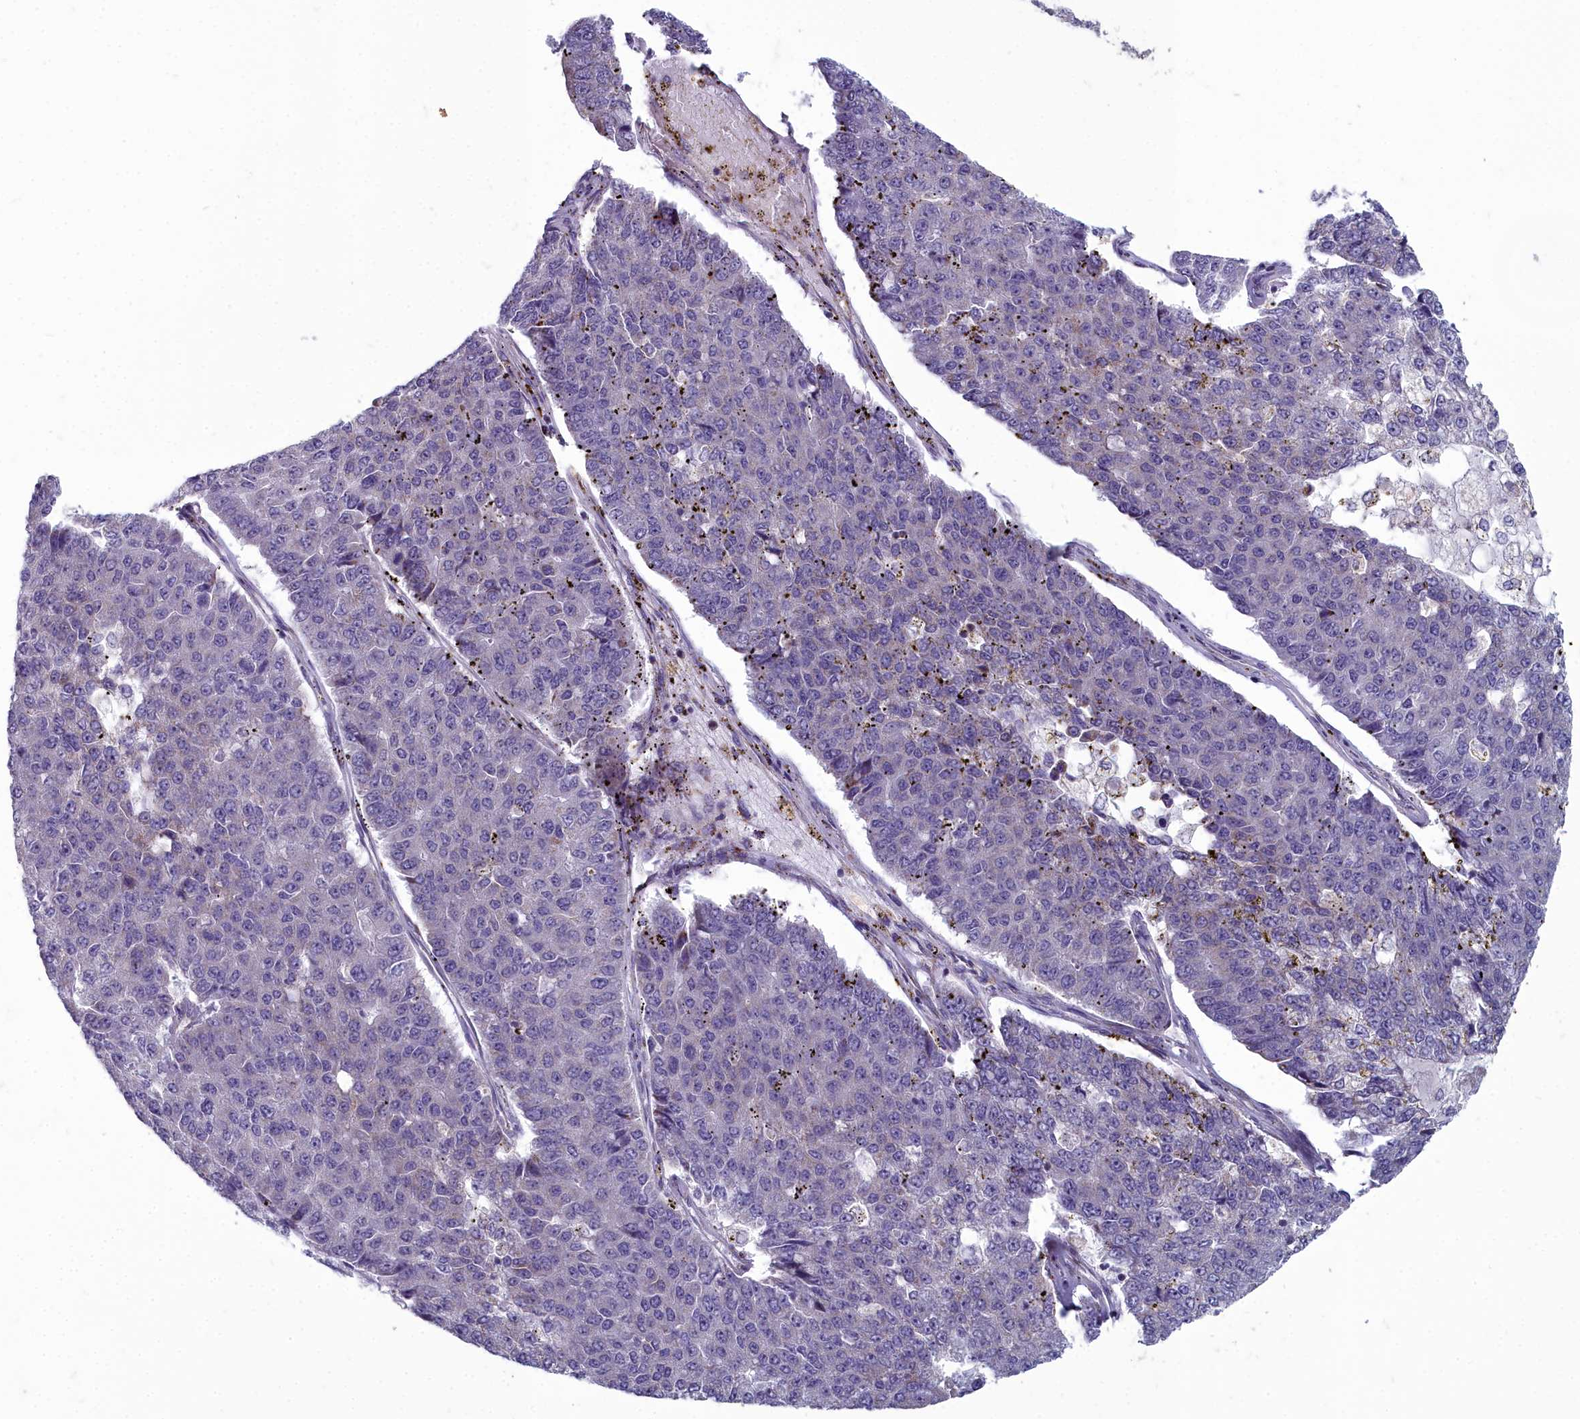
{"staining": {"intensity": "negative", "quantity": "none", "location": "none"}, "tissue": "pancreatic cancer", "cell_type": "Tumor cells", "image_type": "cancer", "snomed": [{"axis": "morphology", "description": "Adenocarcinoma, NOS"}, {"axis": "topography", "description": "Pancreas"}], "caption": "Immunohistochemistry histopathology image of pancreatic cancer stained for a protein (brown), which demonstrates no staining in tumor cells.", "gene": "INSYN2A", "patient": {"sex": "male", "age": 50}}